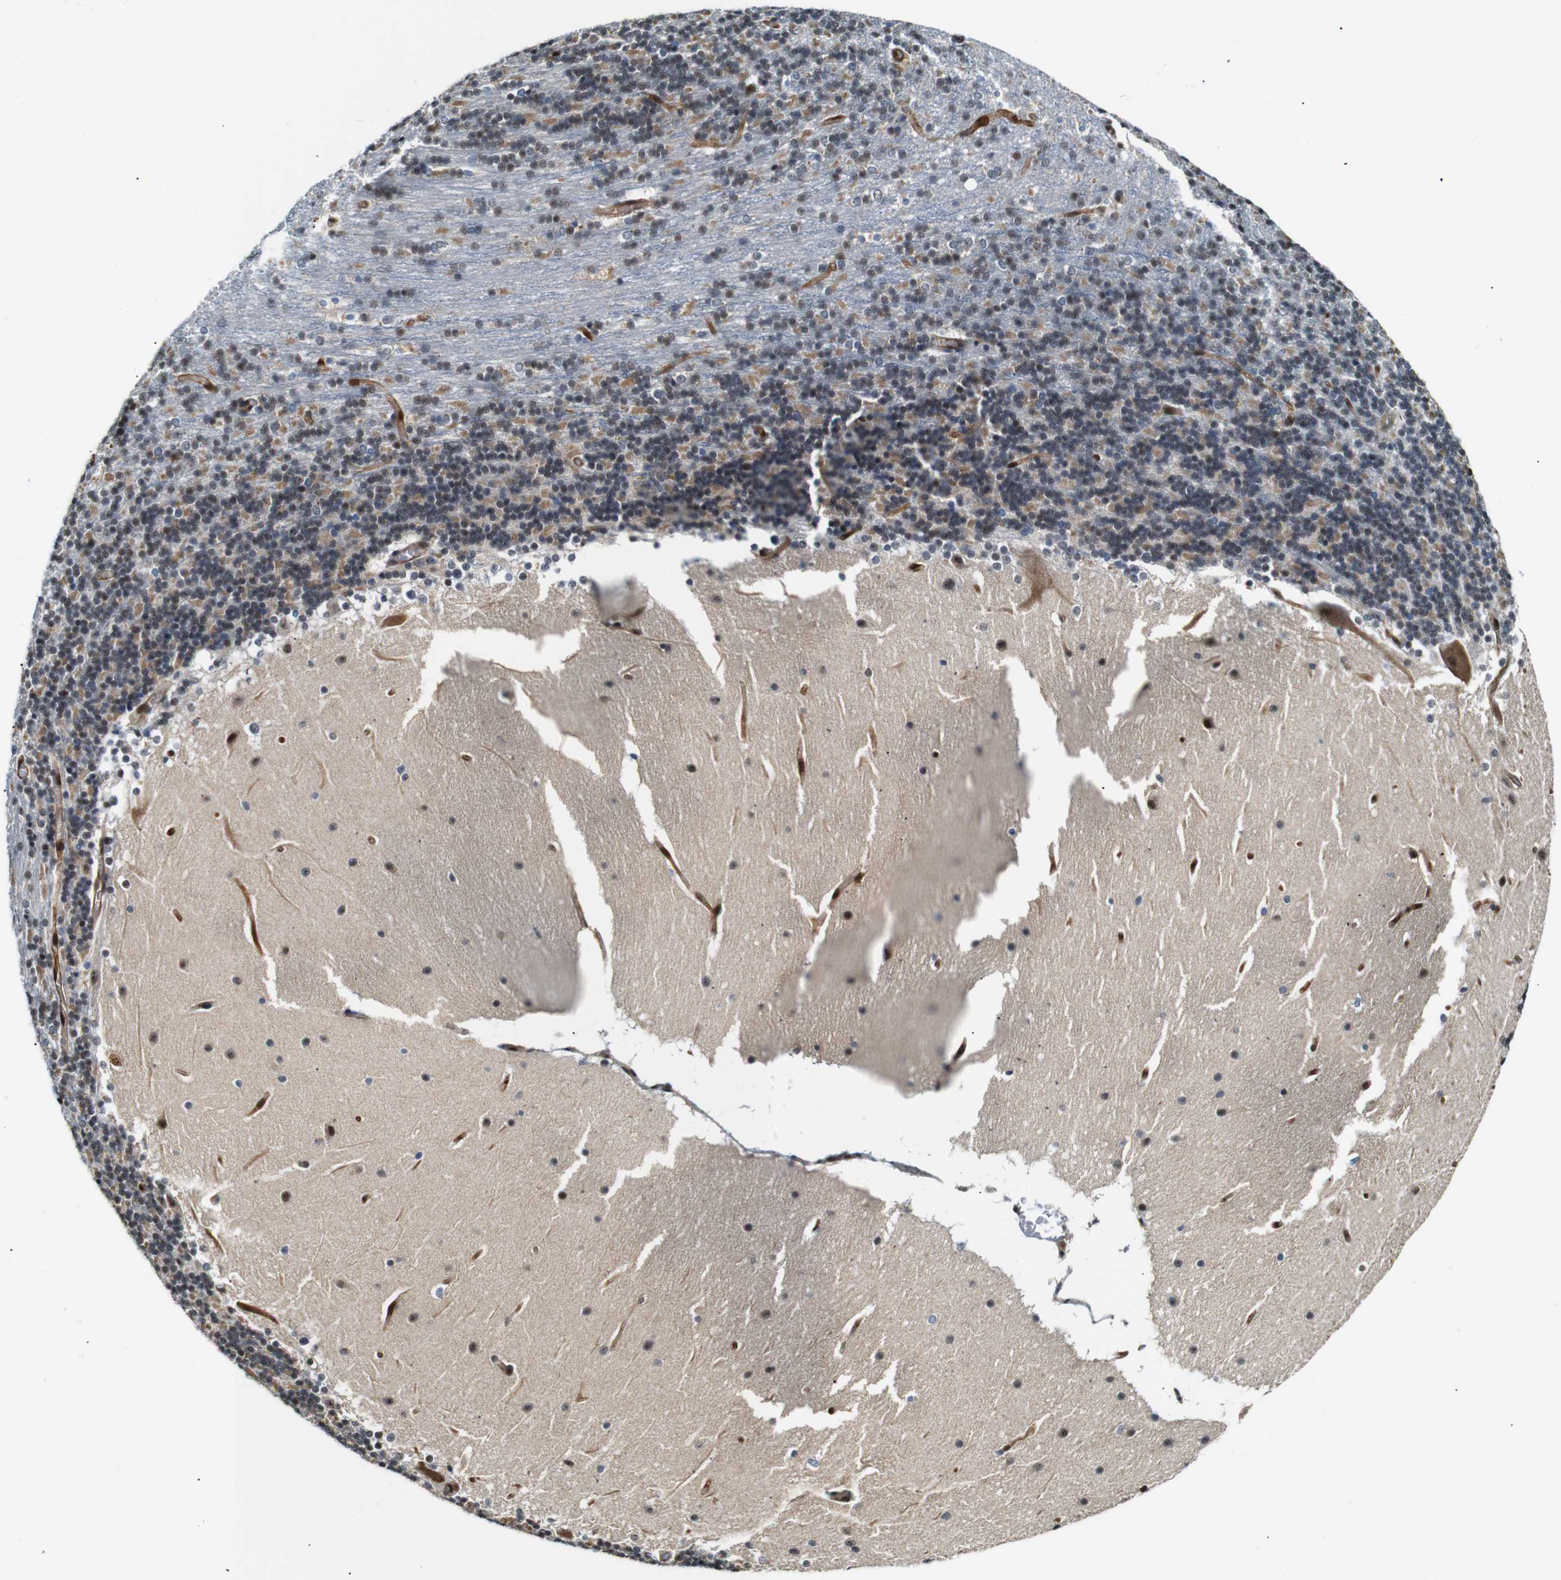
{"staining": {"intensity": "weak", "quantity": "25%-75%", "location": "cytoplasmic/membranous,nuclear"}, "tissue": "cerebellum", "cell_type": "Cells in granular layer", "image_type": "normal", "snomed": [{"axis": "morphology", "description": "Normal tissue, NOS"}, {"axis": "topography", "description": "Cerebellum"}], "caption": "Protein expression analysis of normal human cerebellum reveals weak cytoplasmic/membranous,nuclear positivity in approximately 25%-75% of cells in granular layer.", "gene": "LXN", "patient": {"sex": "female", "age": 19}}